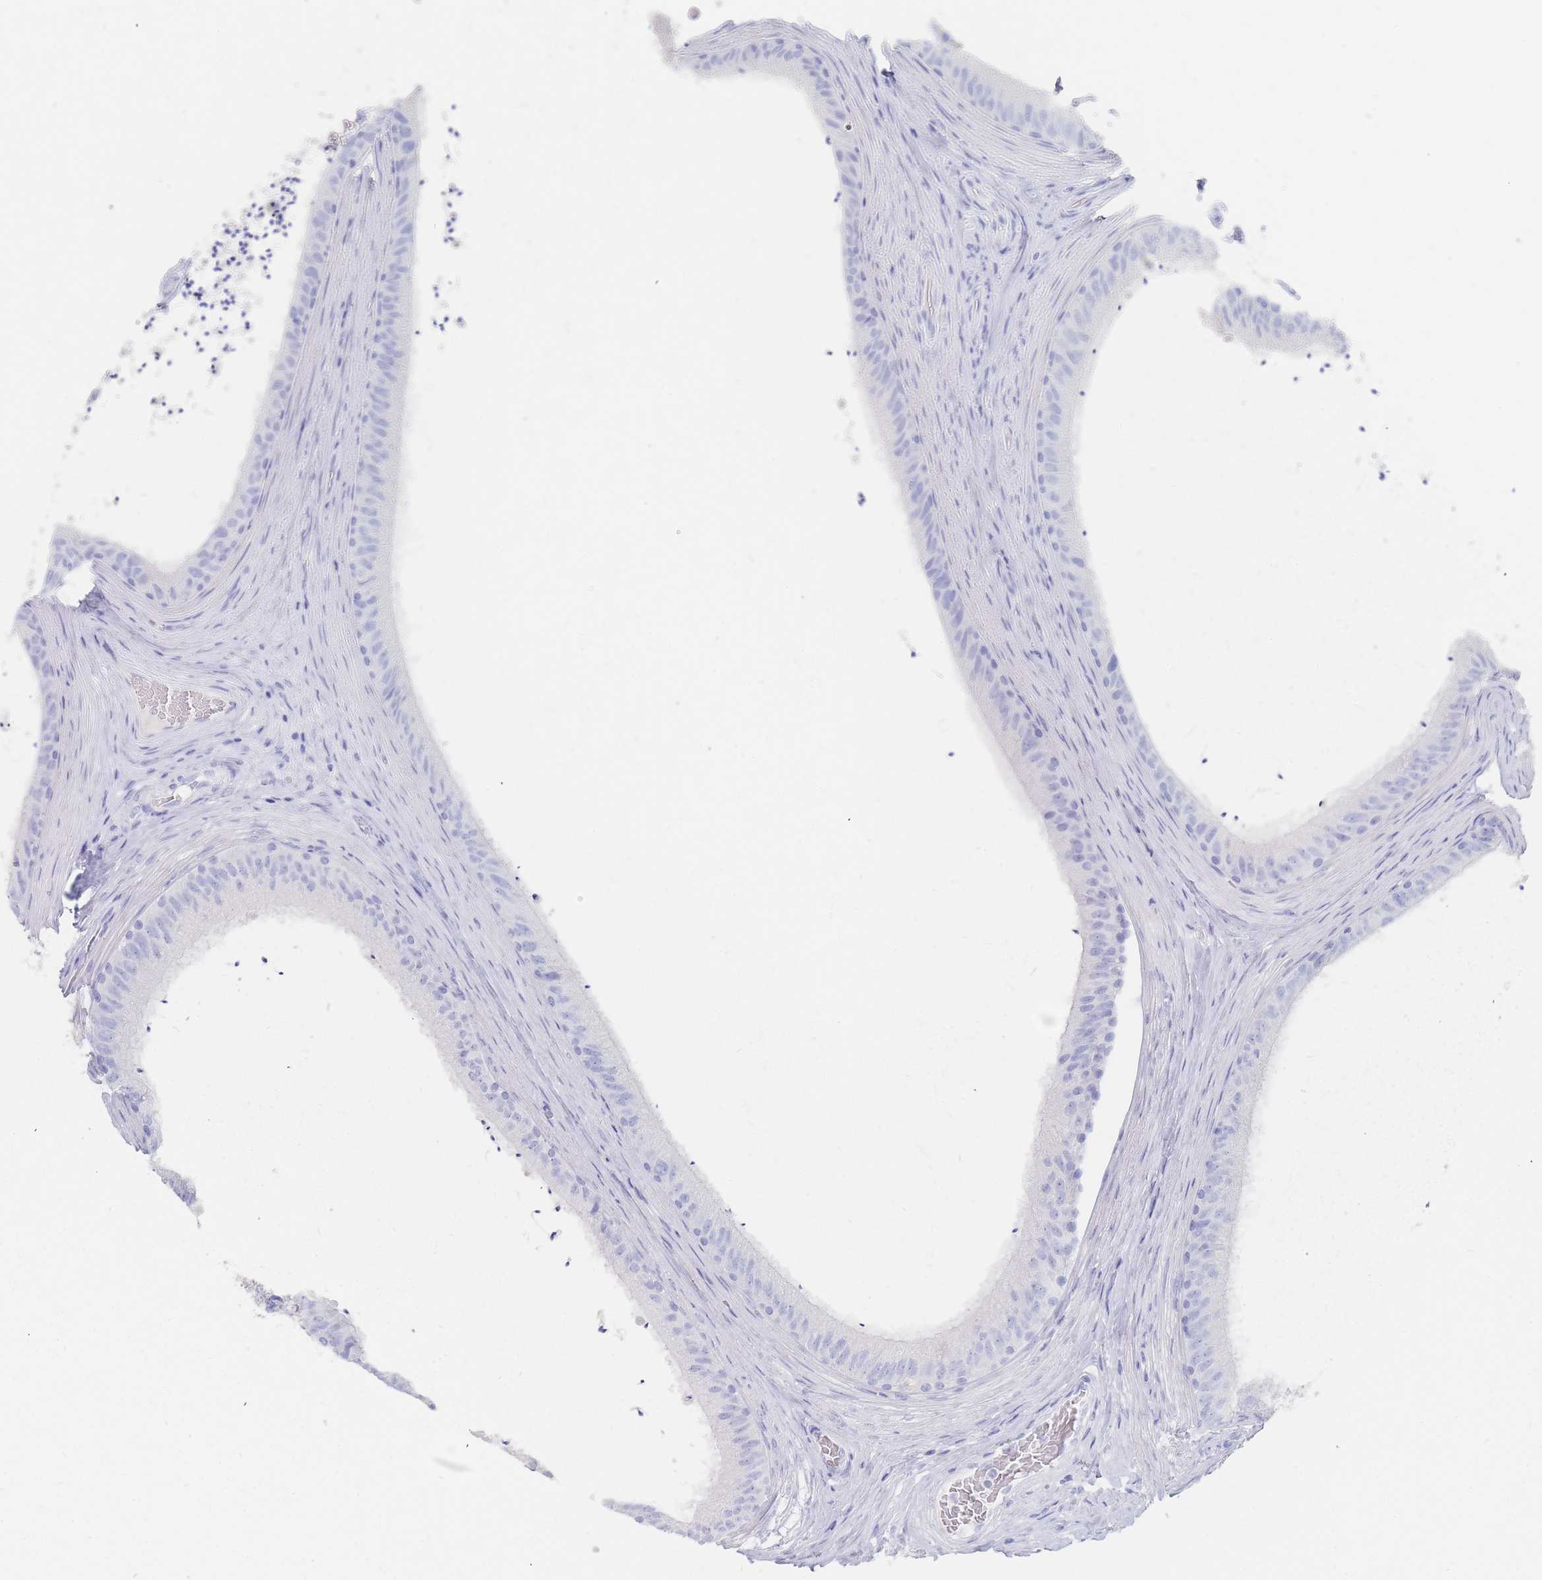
{"staining": {"intensity": "negative", "quantity": "none", "location": "none"}, "tissue": "epididymis", "cell_type": "Glandular cells", "image_type": "normal", "snomed": [{"axis": "morphology", "description": "Normal tissue, NOS"}, {"axis": "topography", "description": "Testis"}, {"axis": "topography", "description": "Epididymis"}], "caption": "The image shows no significant staining in glandular cells of epididymis. Brightfield microscopy of immunohistochemistry (IHC) stained with DAB (3,3'-diaminobenzidine) (brown) and hematoxylin (blue), captured at high magnification.", "gene": "SLC25A35", "patient": {"sex": "male", "age": 41}}